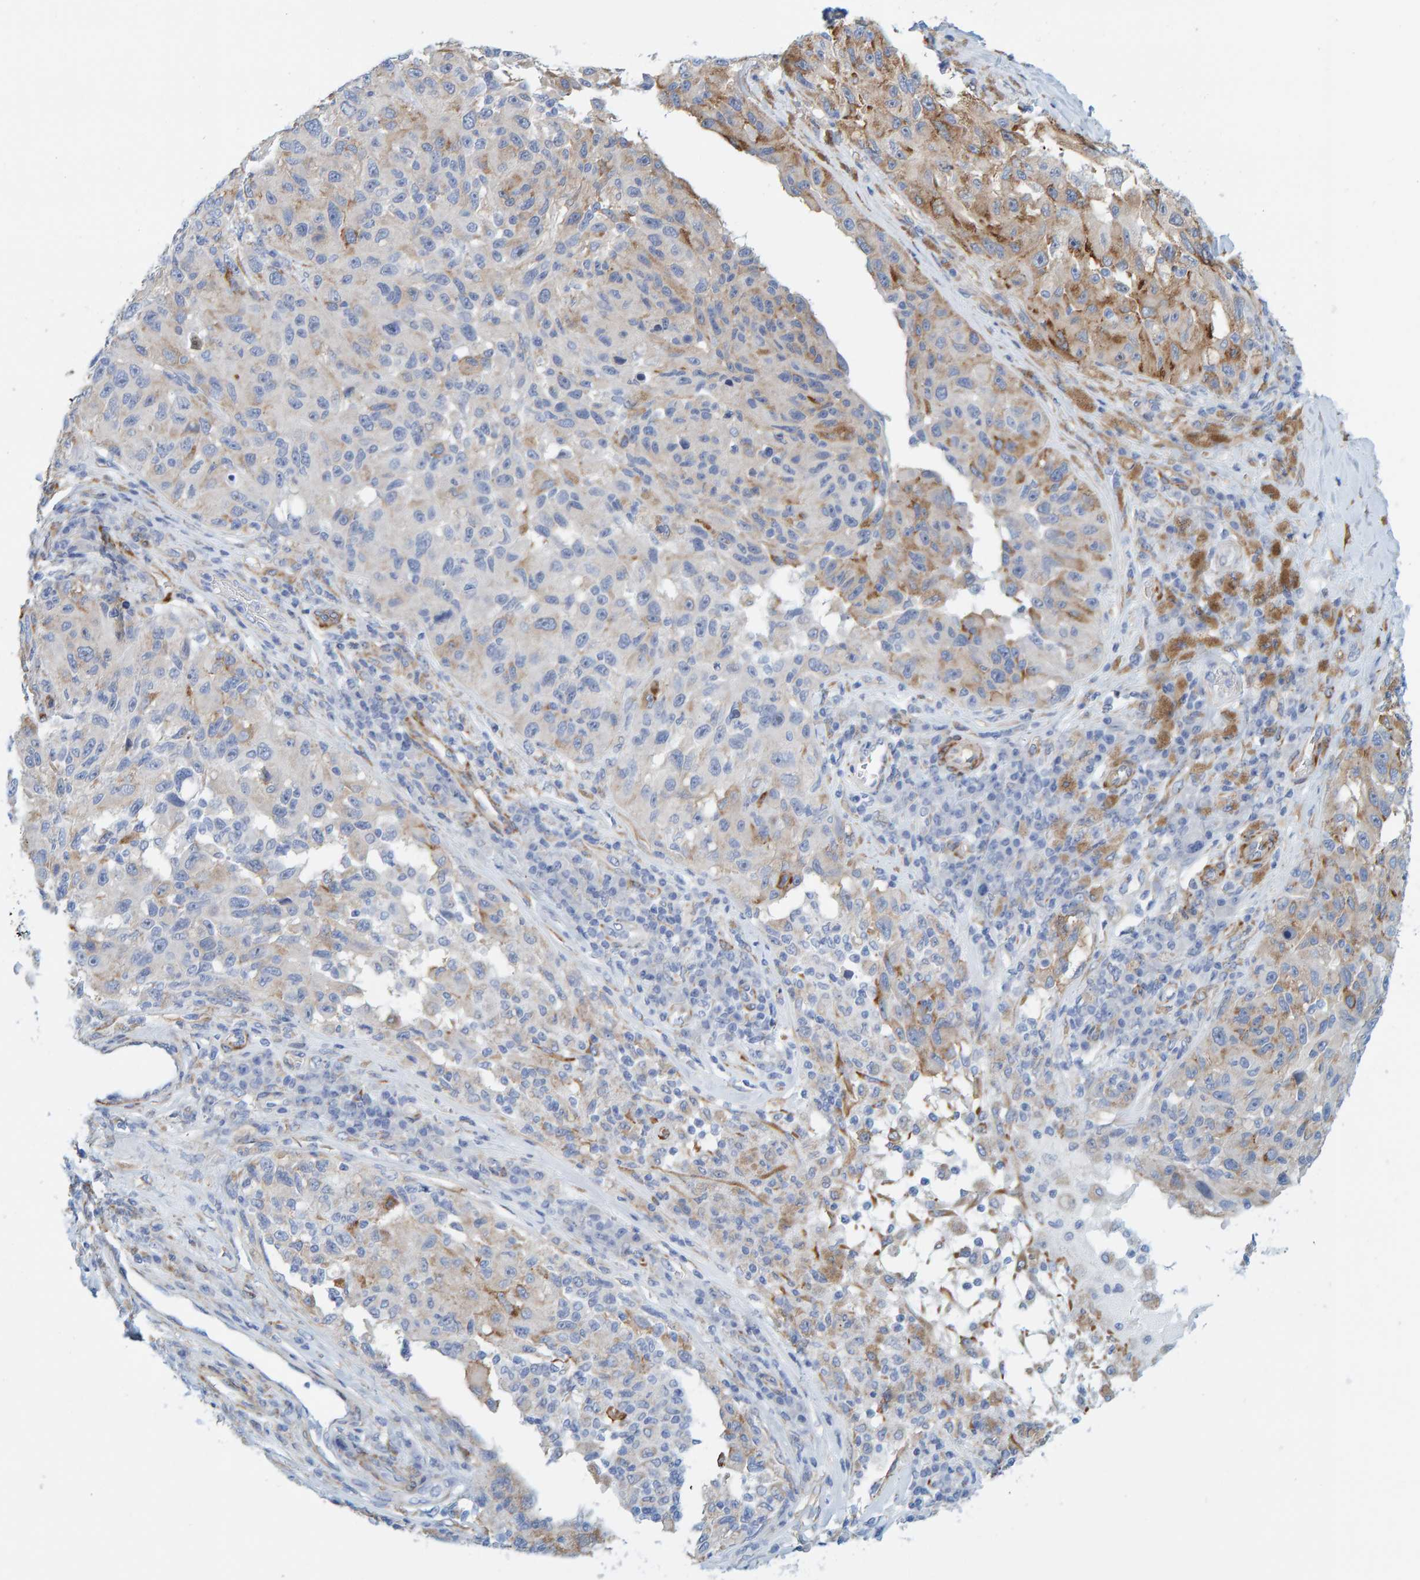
{"staining": {"intensity": "negative", "quantity": "none", "location": "none"}, "tissue": "melanoma", "cell_type": "Tumor cells", "image_type": "cancer", "snomed": [{"axis": "morphology", "description": "Malignant melanoma, NOS"}, {"axis": "topography", "description": "Skin"}], "caption": "Immunohistochemistry (IHC) of melanoma exhibits no staining in tumor cells.", "gene": "MAP1B", "patient": {"sex": "female", "age": 73}}